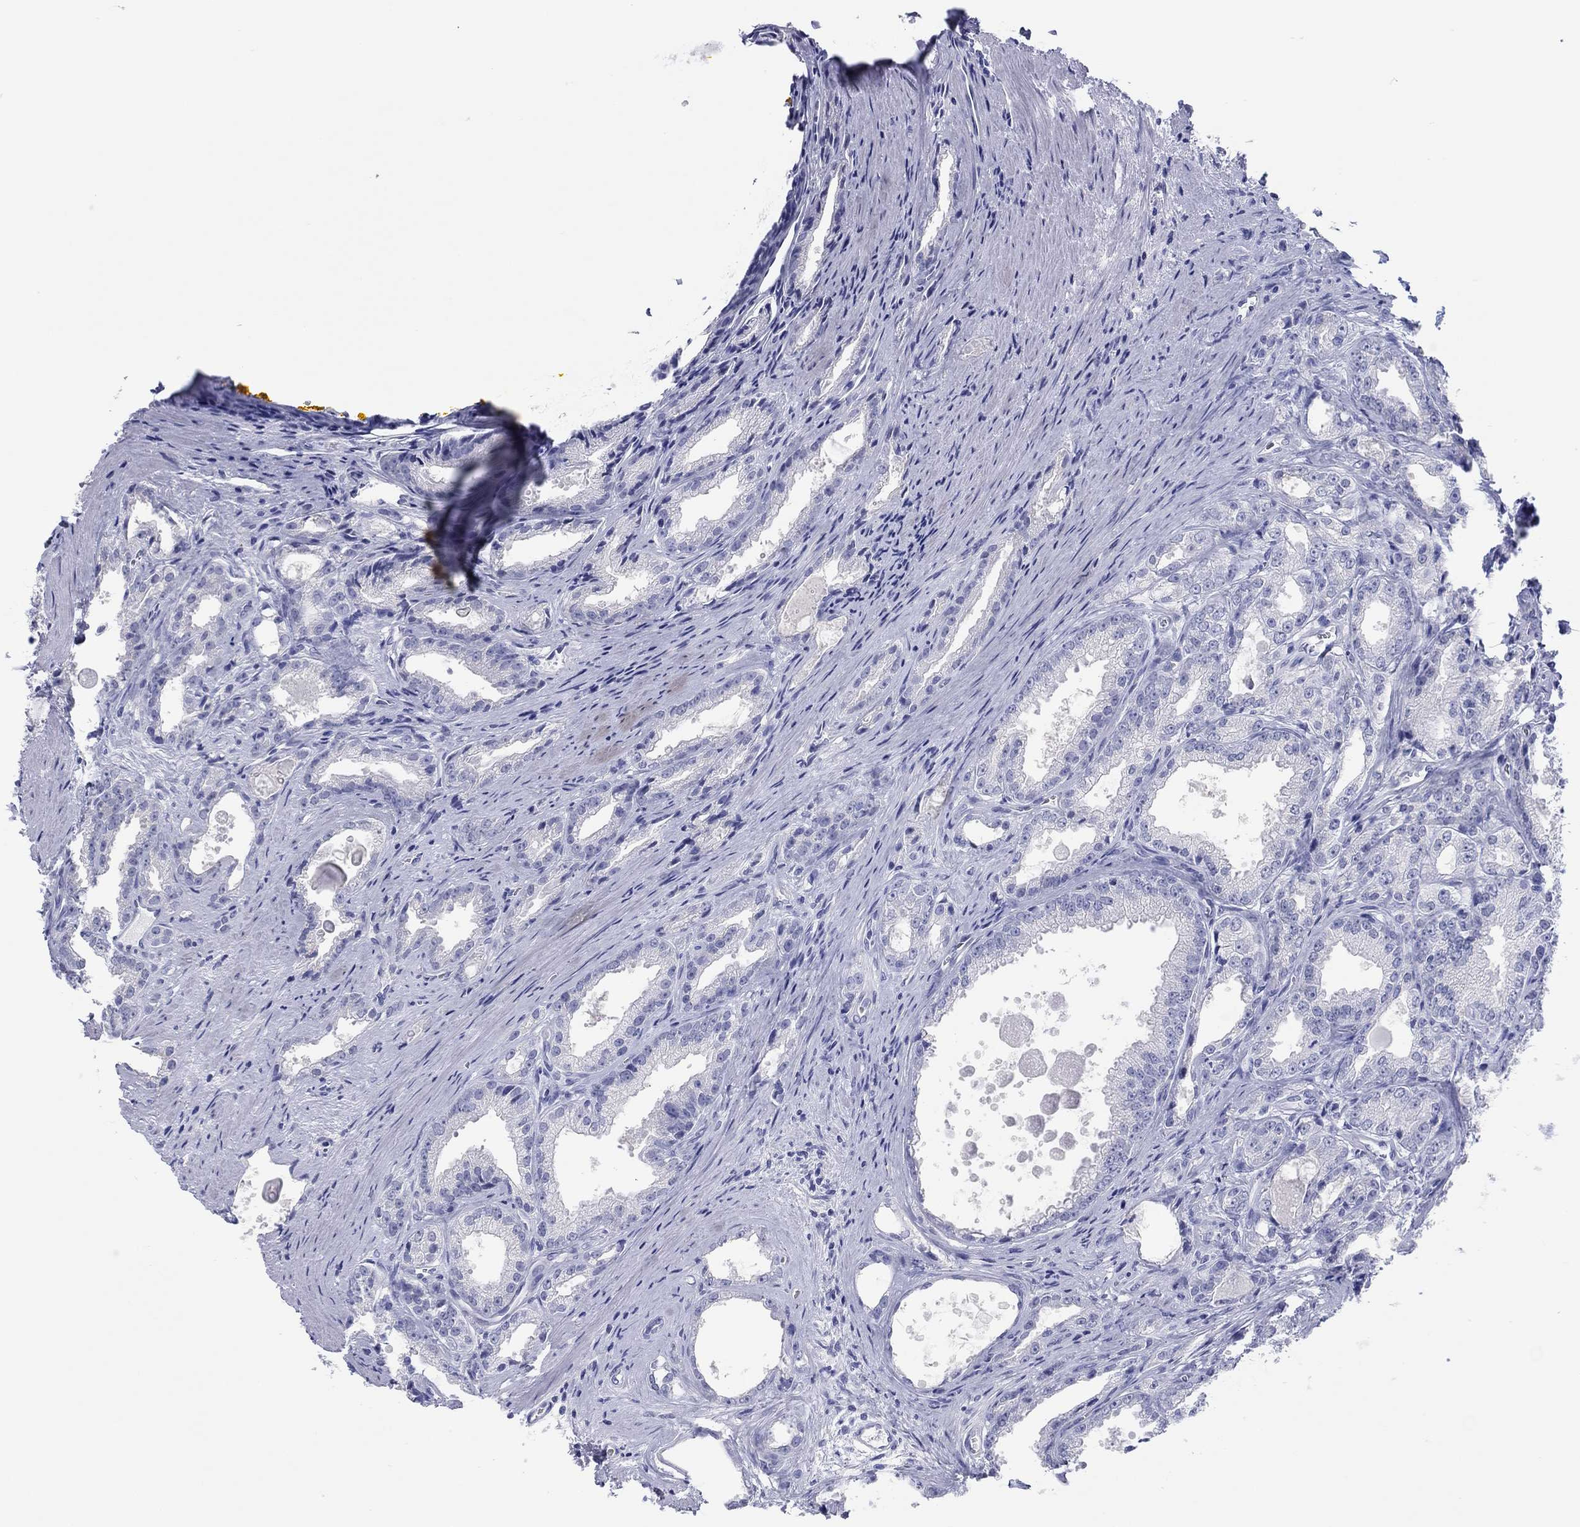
{"staining": {"intensity": "negative", "quantity": "none", "location": "none"}, "tissue": "prostate cancer", "cell_type": "Tumor cells", "image_type": "cancer", "snomed": [{"axis": "morphology", "description": "Adenocarcinoma, NOS"}, {"axis": "morphology", "description": "Adenocarcinoma, High grade"}, {"axis": "topography", "description": "Prostate"}], "caption": "IHC histopathology image of prostate cancer (high-grade adenocarcinoma) stained for a protein (brown), which exhibits no staining in tumor cells. (IHC, brightfield microscopy, high magnification).", "gene": "ERICH3", "patient": {"sex": "male", "age": 70}}